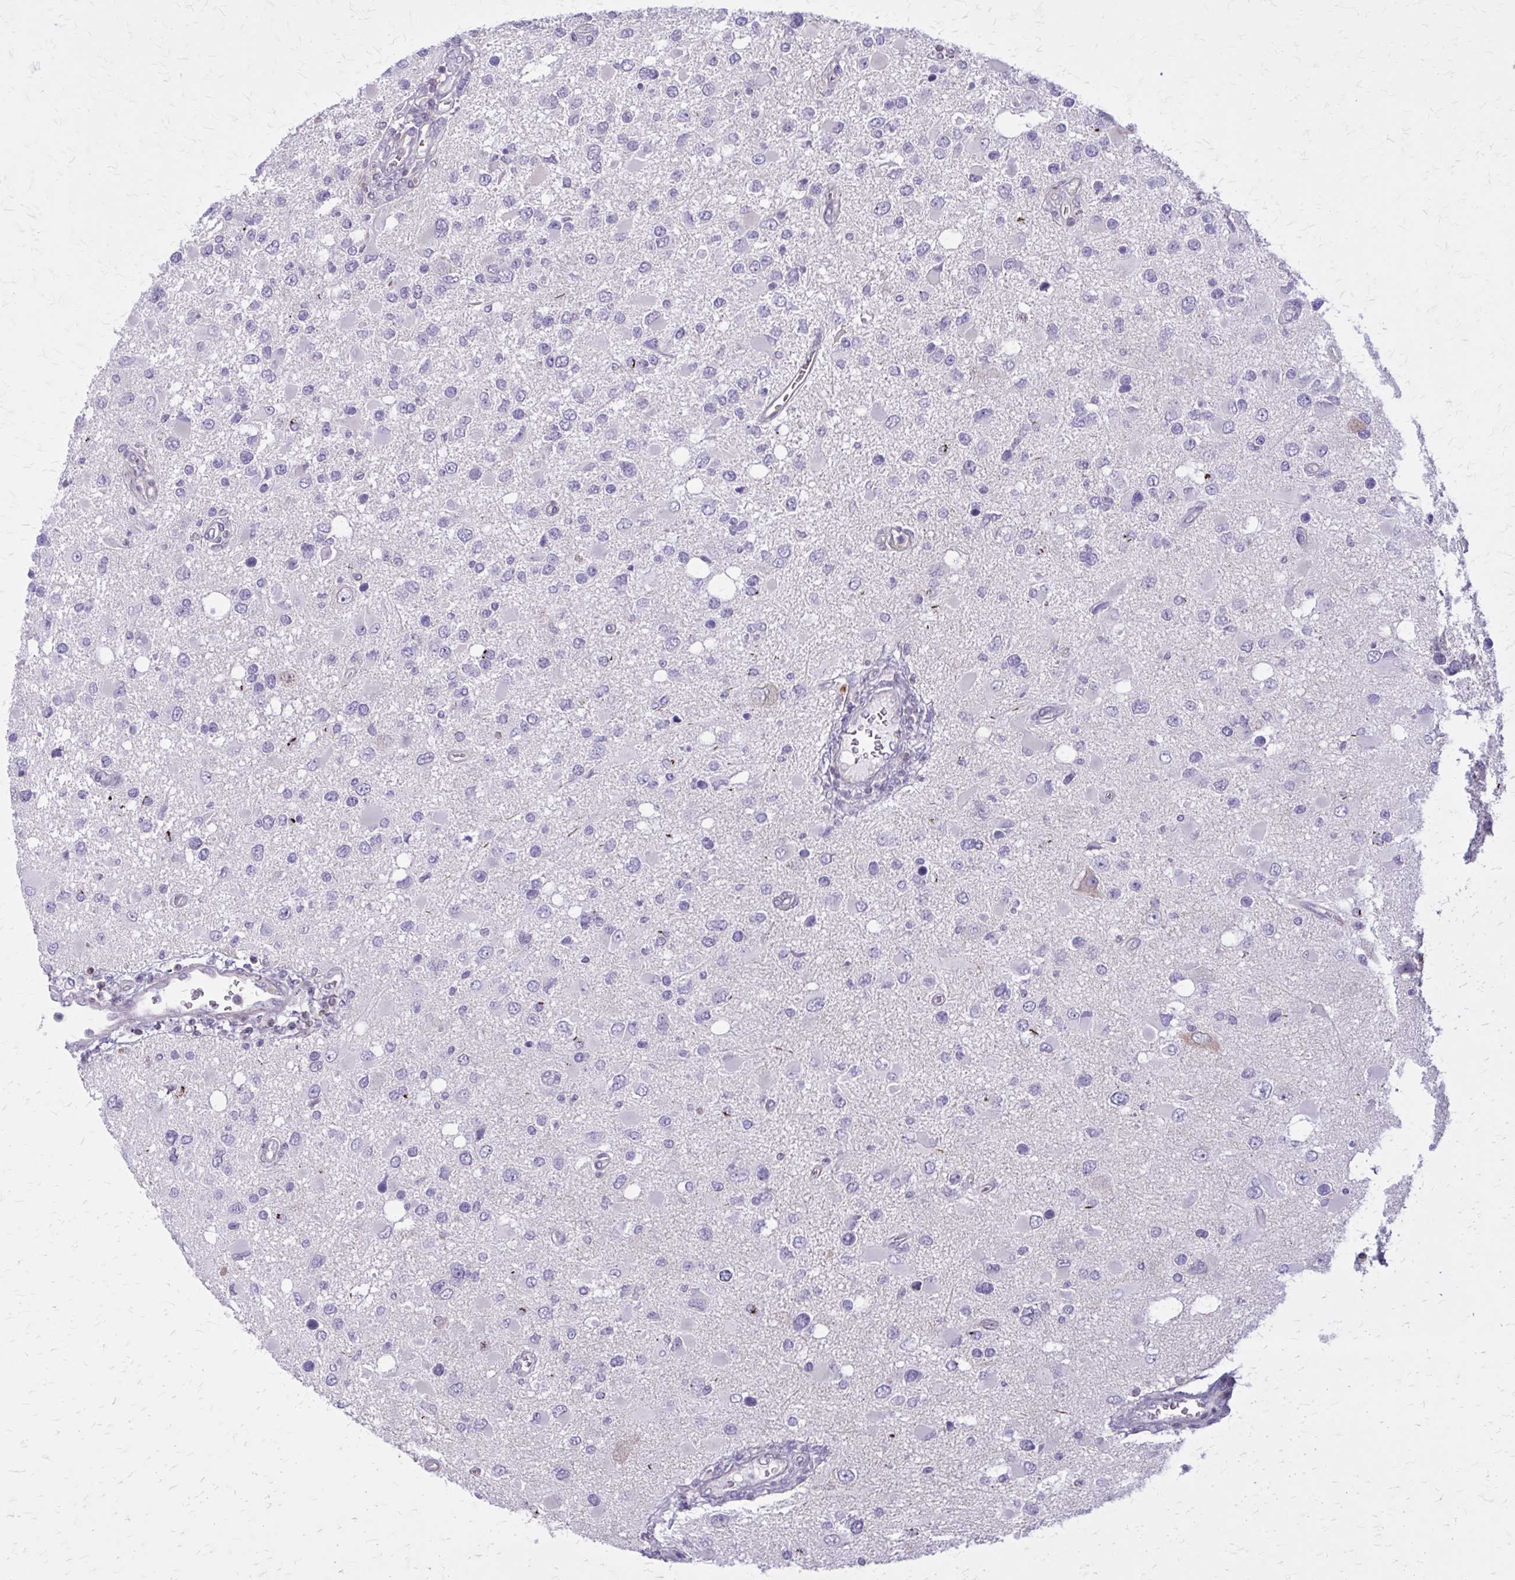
{"staining": {"intensity": "negative", "quantity": "none", "location": "none"}, "tissue": "glioma", "cell_type": "Tumor cells", "image_type": "cancer", "snomed": [{"axis": "morphology", "description": "Glioma, malignant, High grade"}, {"axis": "topography", "description": "Brain"}], "caption": "IHC of glioma exhibits no staining in tumor cells.", "gene": "PITPNM1", "patient": {"sex": "male", "age": 53}}